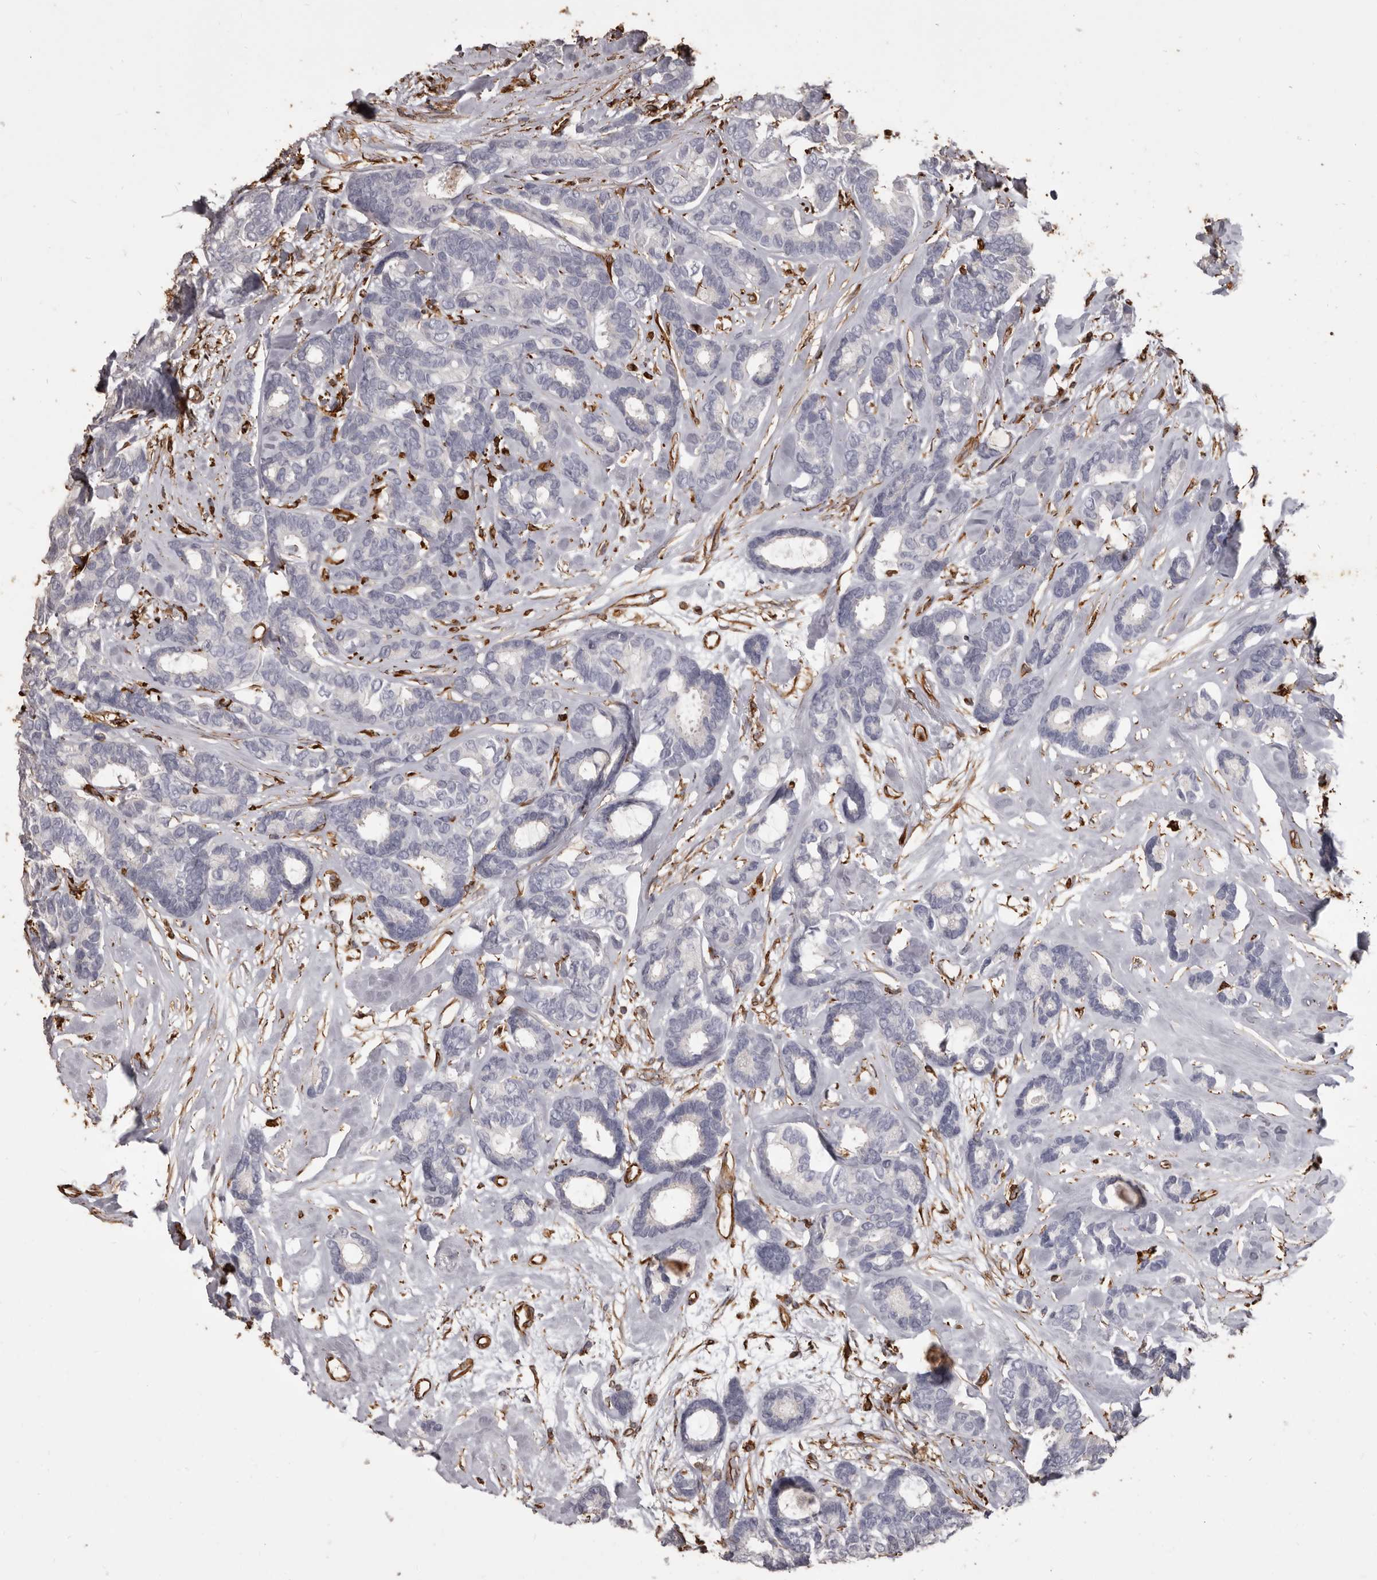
{"staining": {"intensity": "negative", "quantity": "none", "location": "none"}, "tissue": "breast cancer", "cell_type": "Tumor cells", "image_type": "cancer", "snomed": [{"axis": "morphology", "description": "Duct carcinoma"}, {"axis": "topography", "description": "Breast"}], "caption": "DAB immunohistochemical staining of human breast cancer (intraductal carcinoma) shows no significant expression in tumor cells.", "gene": "MTURN", "patient": {"sex": "female", "age": 87}}